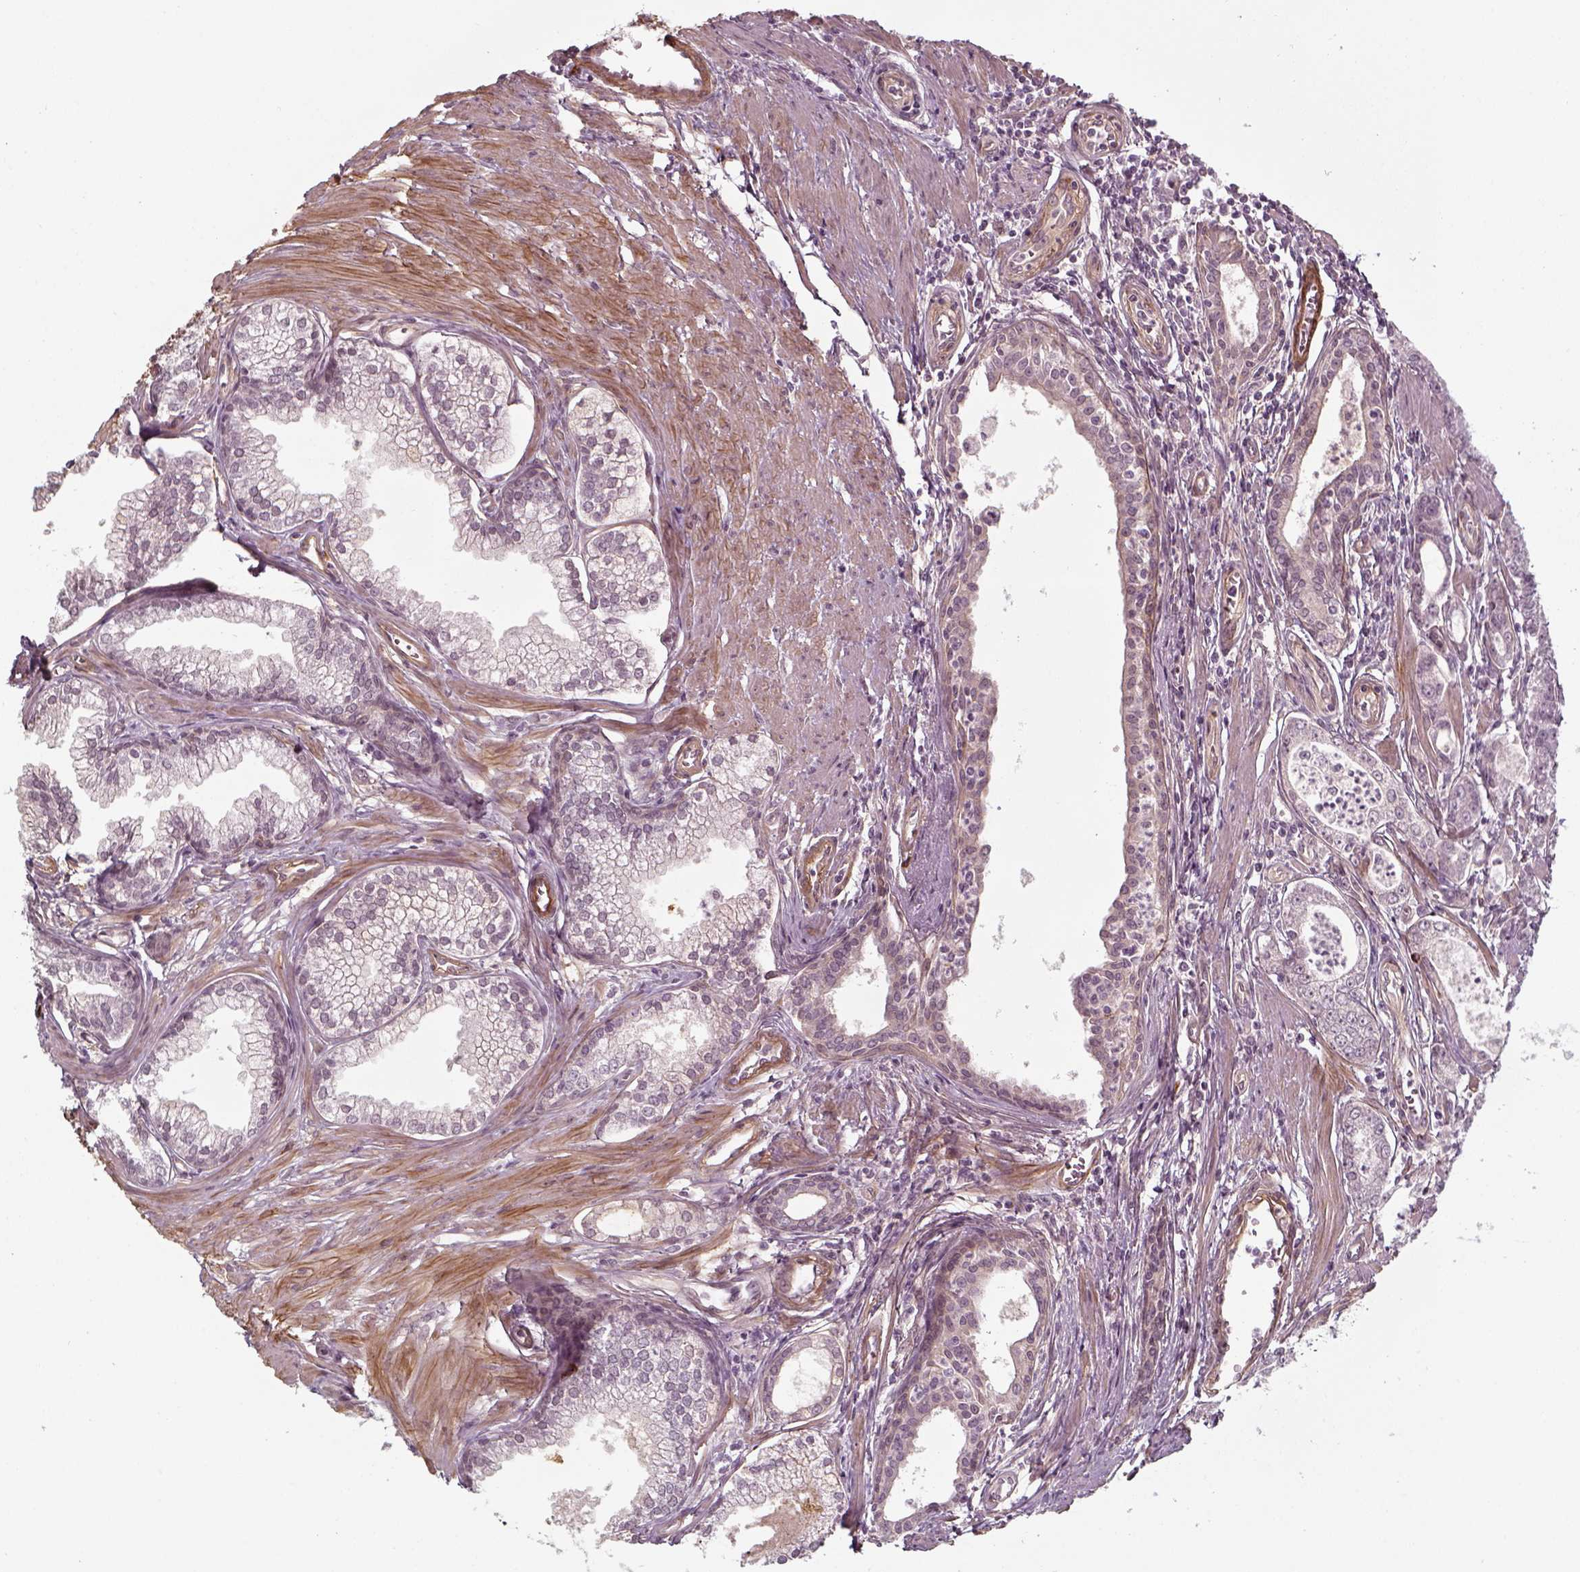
{"staining": {"intensity": "negative", "quantity": "none", "location": "none"}, "tissue": "prostate cancer", "cell_type": "Tumor cells", "image_type": "cancer", "snomed": [{"axis": "morphology", "description": "Adenocarcinoma, NOS"}, {"axis": "topography", "description": "Prostate"}], "caption": "The photomicrograph reveals no staining of tumor cells in prostate cancer (adenocarcinoma).", "gene": "LAMB2", "patient": {"sex": "male", "age": 71}}